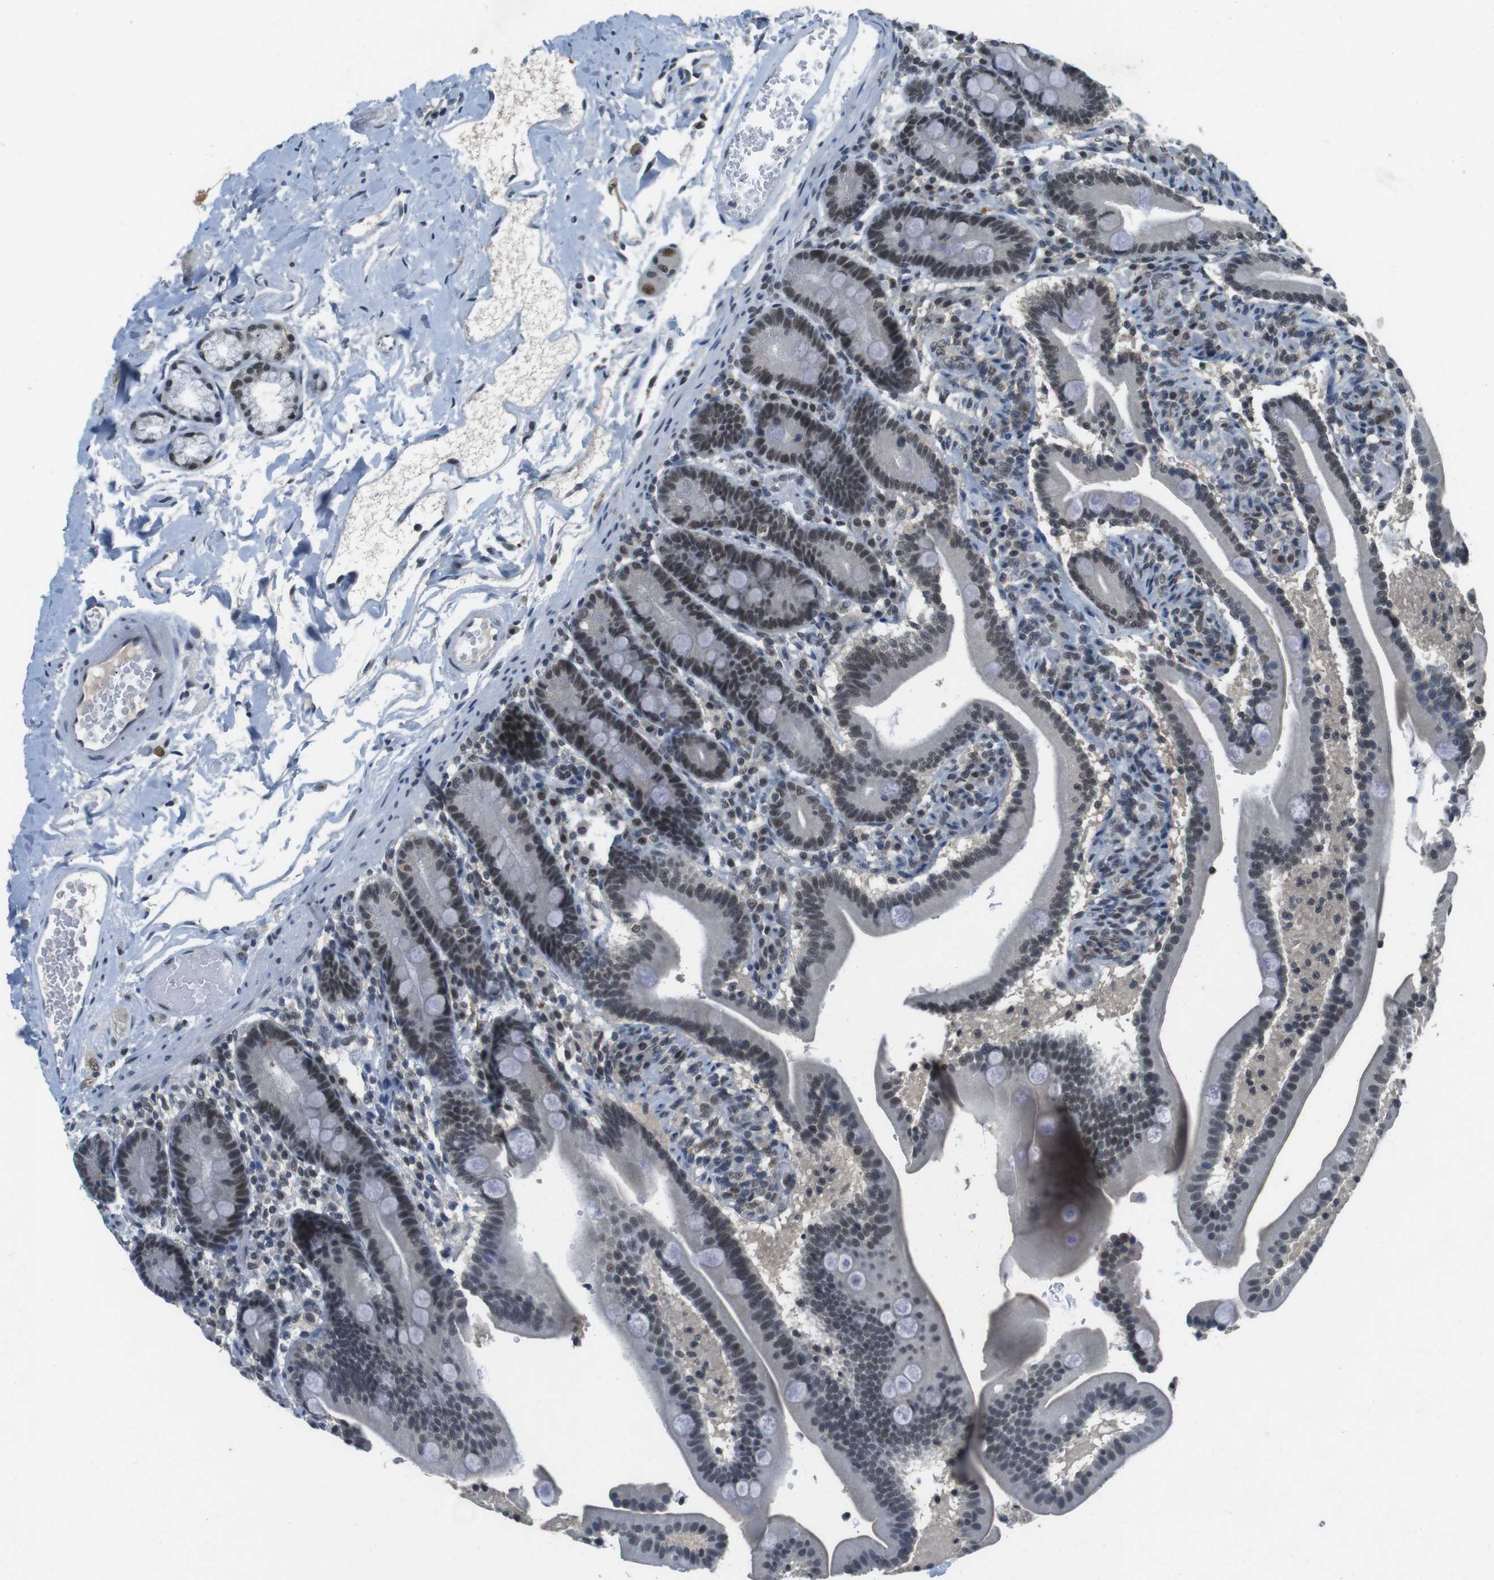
{"staining": {"intensity": "moderate", "quantity": ">75%", "location": "nuclear"}, "tissue": "duodenum", "cell_type": "Glandular cells", "image_type": "normal", "snomed": [{"axis": "morphology", "description": "Normal tissue, NOS"}, {"axis": "topography", "description": "Duodenum"}], "caption": "Immunohistochemistry (IHC) (DAB) staining of benign duodenum reveals moderate nuclear protein expression in about >75% of glandular cells. (DAB IHC, brown staining for protein, blue staining for nuclei).", "gene": "USP7", "patient": {"sex": "male", "age": 54}}